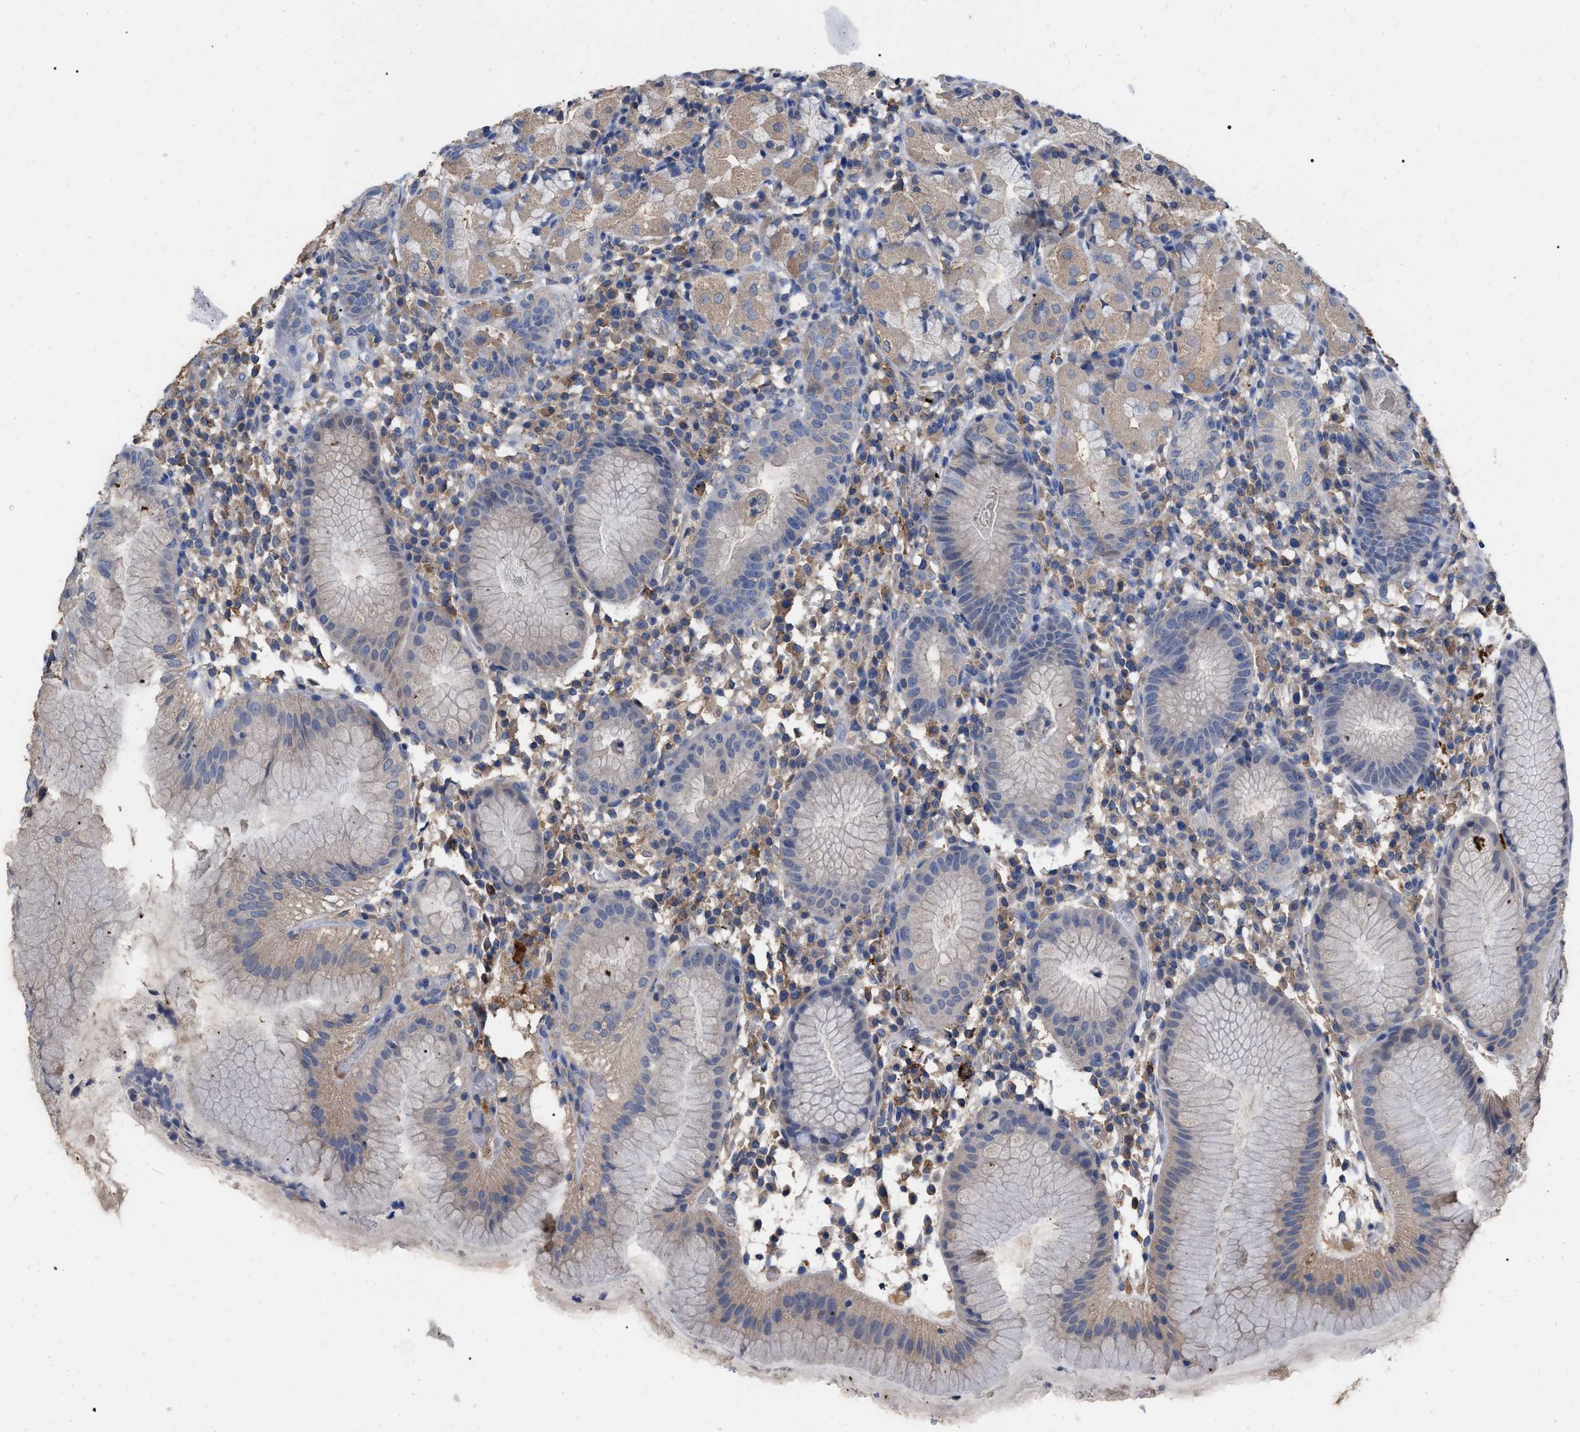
{"staining": {"intensity": "weak", "quantity": "25%-75%", "location": "cytoplasmic/membranous"}, "tissue": "stomach", "cell_type": "Glandular cells", "image_type": "normal", "snomed": [{"axis": "morphology", "description": "Normal tissue, NOS"}, {"axis": "topography", "description": "Stomach"}, {"axis": "topography", "description": "Stomach, lower"}], "caption": "An IHC histopathology image of normal tissue is shown. Protein staining in brown highlights weak cytoplasmic/membranous positivity in stomach within glandular cells. (DAB IHC with brightfield microscopy, high magnification).", "gene": "GPR179", "patient": {"sex": "female", "age": 75}}